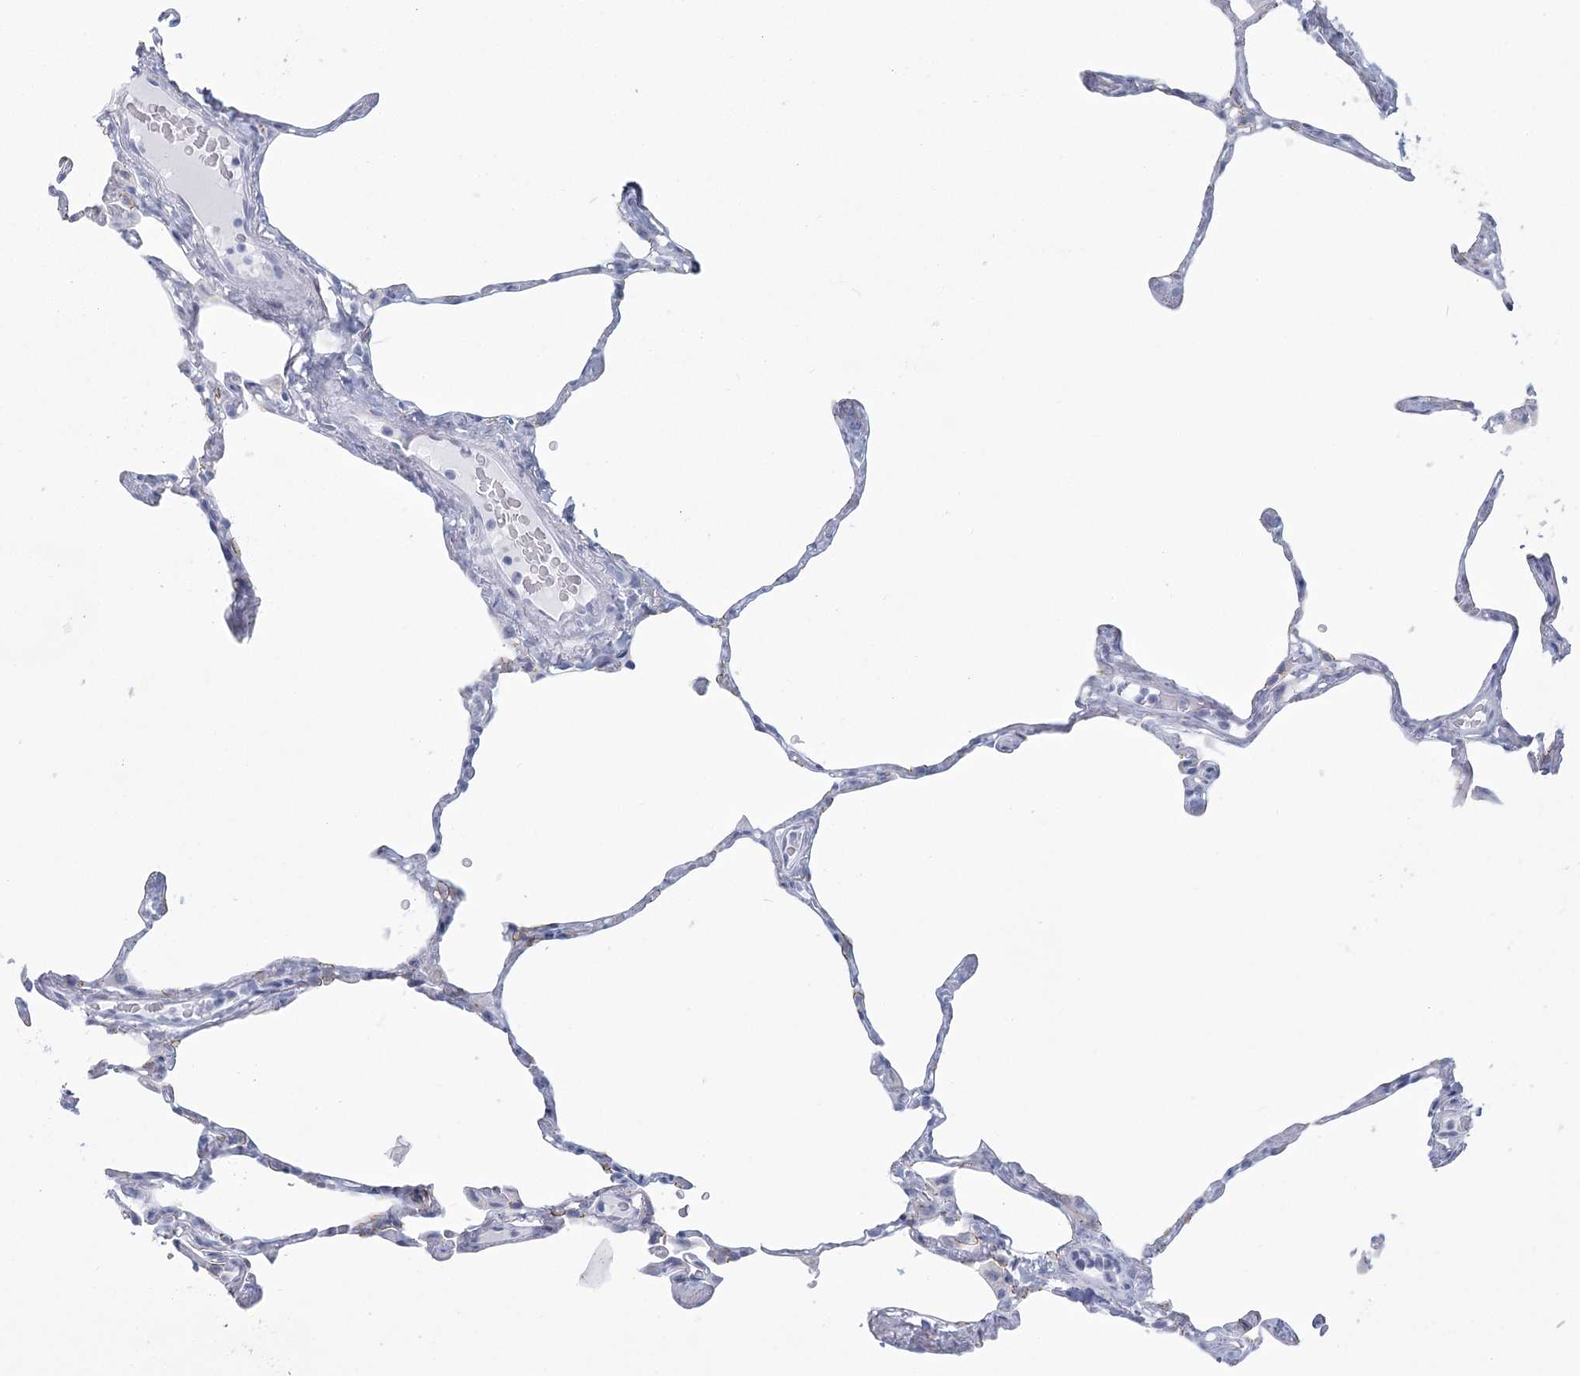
{"staining": {"intensity": "negative", "quantity": "none", "location": "none"}, "tissue": "lung", "cell_type": "Alveolar cells", "image_type": "normal", "snomed": [{"axis": "morphology", "description": "Normal tissue, NOS"}, {"axis": "topography", "description": "Lung"}], "caption": "Photomicrograph shows no protein positivity in alveolar cells of benign lung. (DAB (3,3'-diaminobenzidine) immunohistochemistry (IHC), high magnification).", "gene": "WNT8B", "patient": {"sex": "male", "age": 65}}